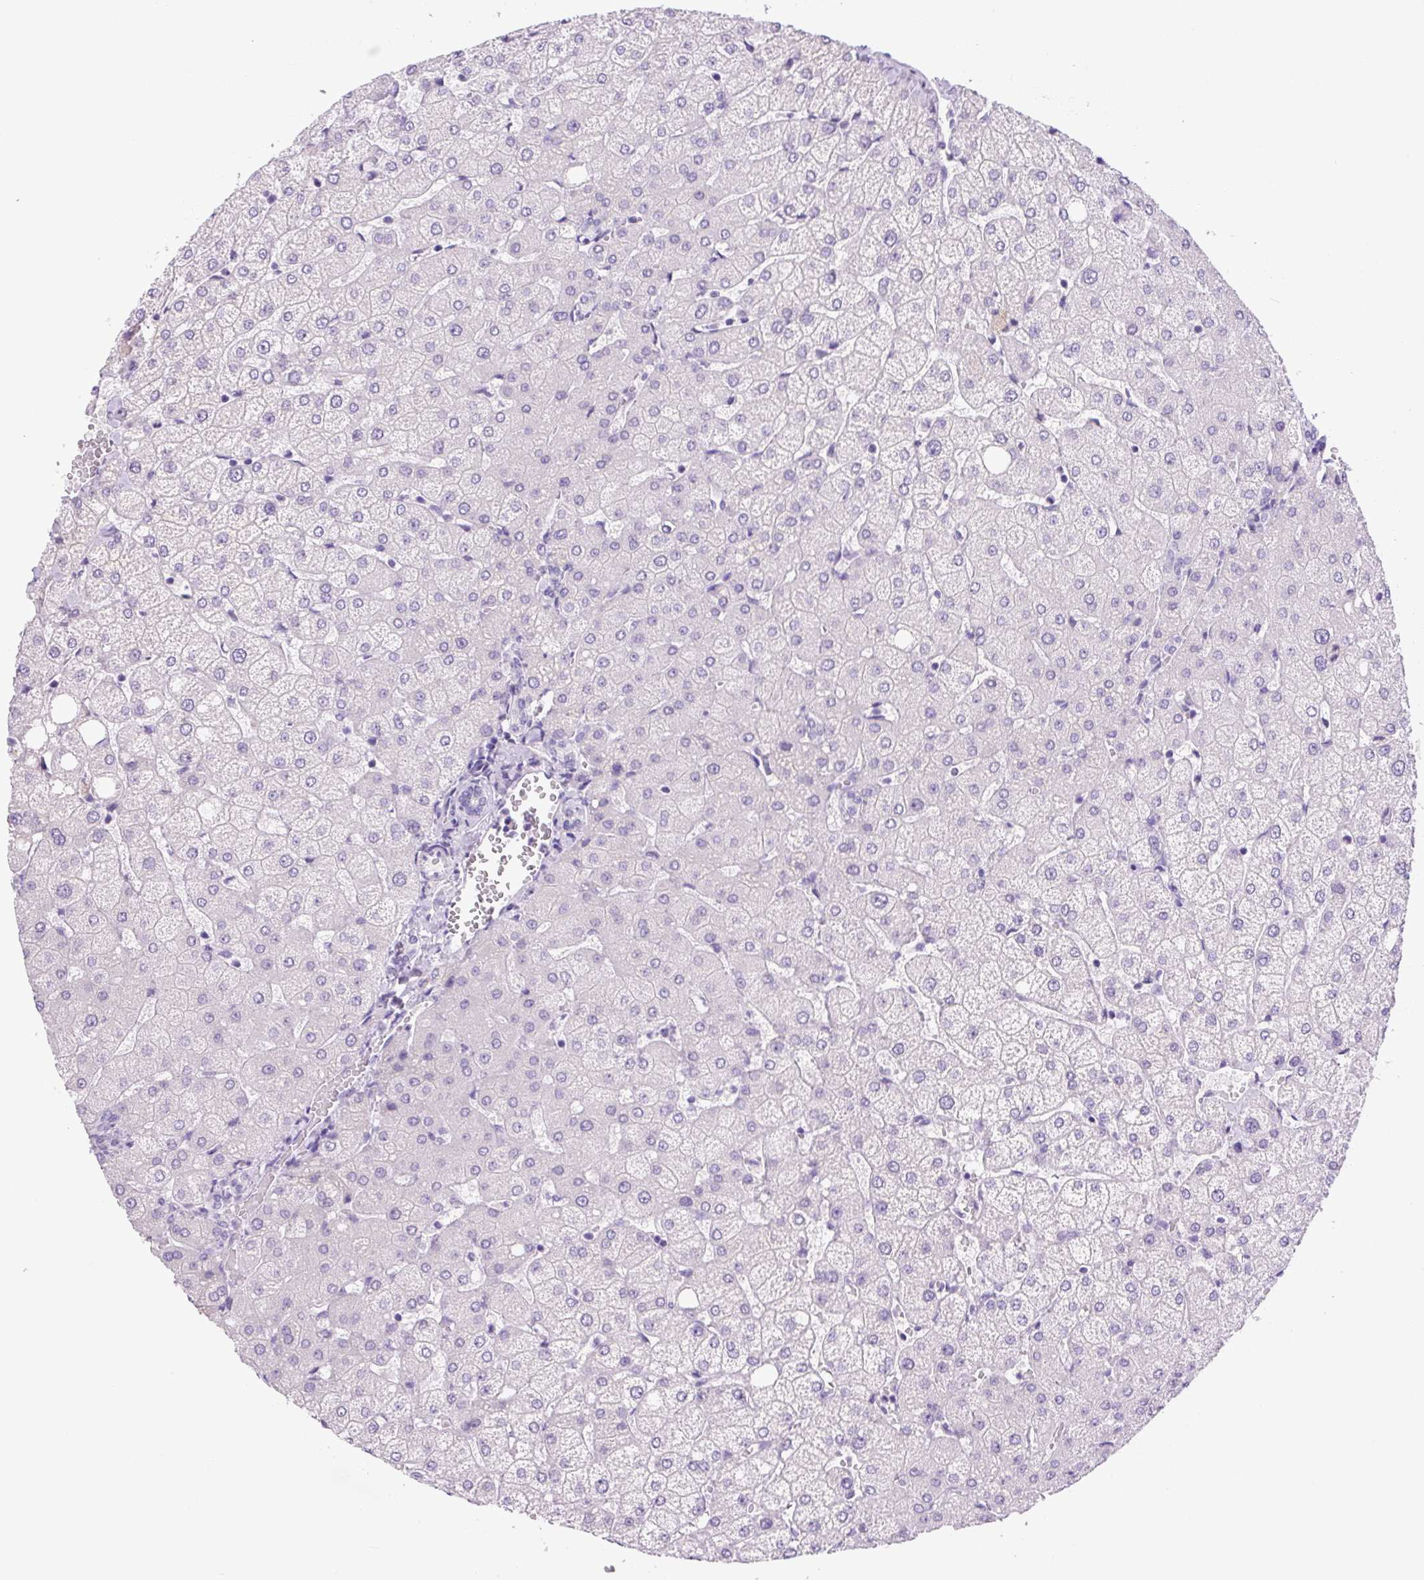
{"staining": {"intensity": "negative", "quantity": "none", "location": "none"}, "tissue": "liver", "cell_type": "Cholangiocytes", "image_type": "normal", "snomed": [{"axis": "morphology", "description": "Normal tissue, NOS"}, {"axis": "topography", "description": "Liver"}], "caption": "This is a photomicrograph of immunohistochemistry staining of unremarkable liver, which shows no expression in cholangiocytes. Nuclei are stained in blue.", "gene": "CHGA", "patient": {"sex": "female", "age": 54}}